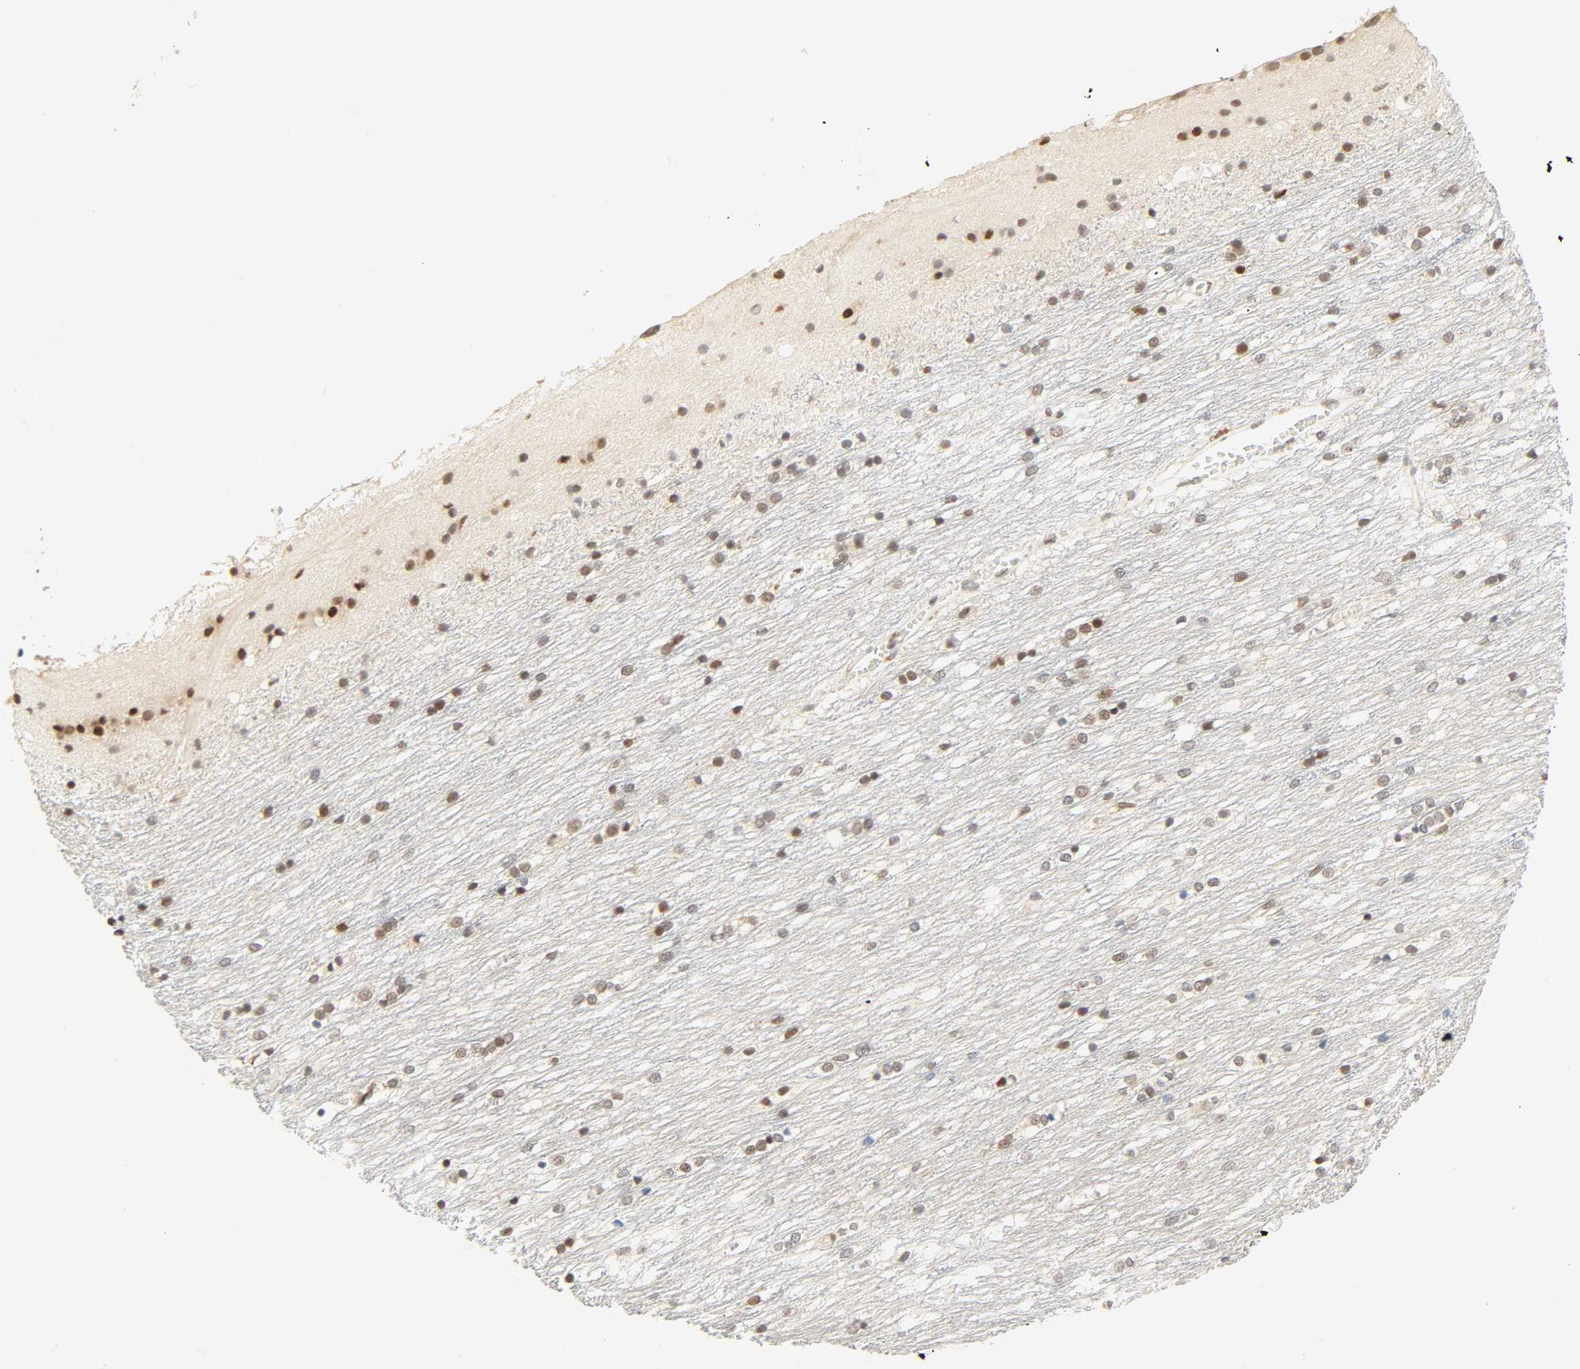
{"staining": {"intensity": "negative", "quantity": "none", "location": "none"}, "tissue": "caudate", "cell_type": "Glial cells", "image_type": "normal", "snomed": [{"axis": "morphology", "description": "Normal tissue, NOS"}, {"axis": "topography", "description": "Lateral ventricle wall"}], "caption": "High magnification brightfield microscopy of normal caudate stained with DAB (brown) and counterstained with hematoxylin (blue): glial cells show no significant staining. The staining is performed using DAB brown chromogen with nuclei counter-stained in using hematoxylin.", "gene": "DAZAP1", "patient": {"sex": "female", "age": 19}}